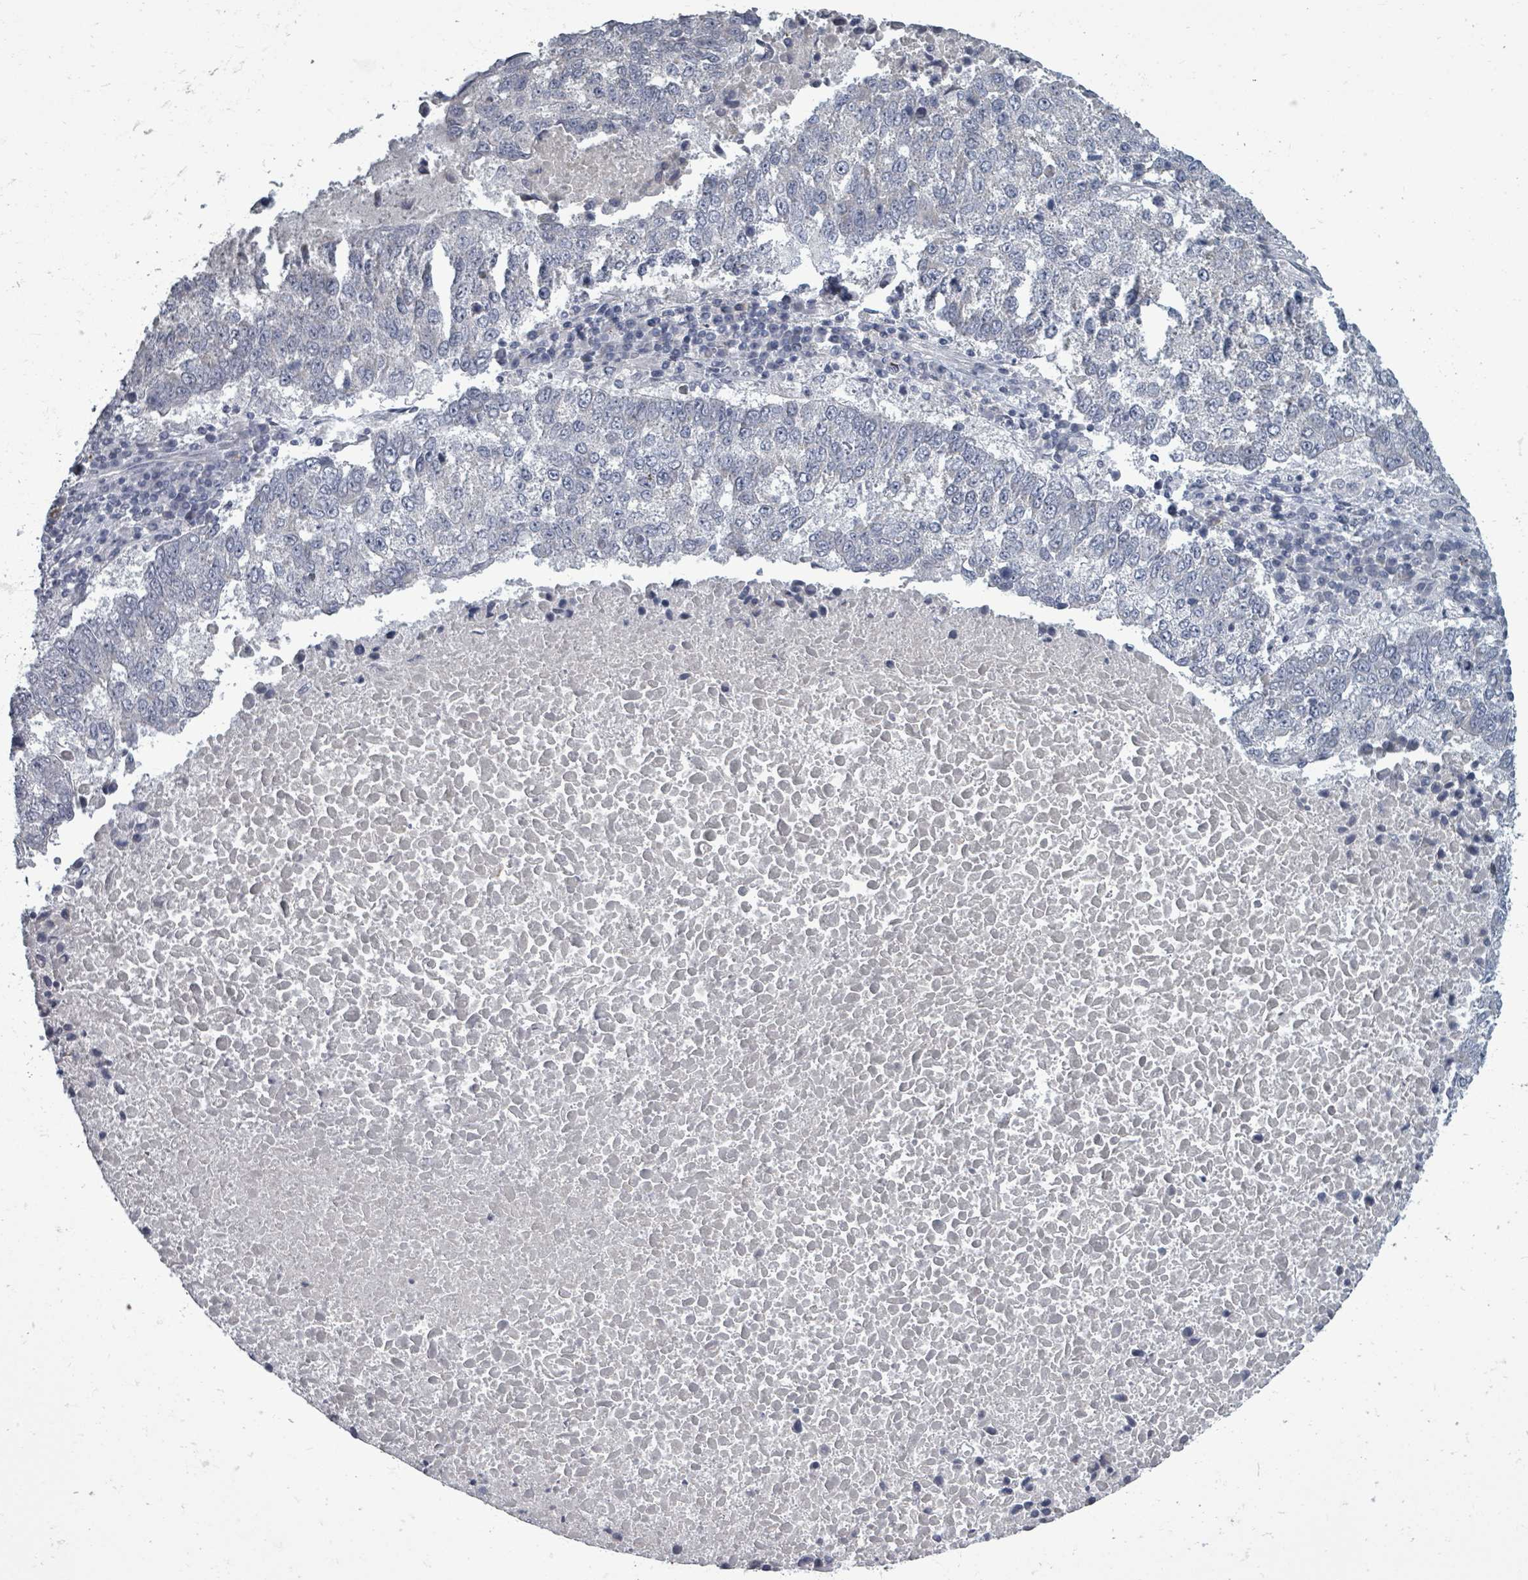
{"staining": {"intensity": "negative", "quantity": "none", "location": "none"}, "tissue": "lung cancer", "cell_type": "Tumor cells", "image_type": "cancer", "snomed": [{"axis": "morphology", "description": "Squamous cell carcinoma, NOS"}, {"axis": "topography", "description": "Lung"}], "caption": "A high-resolution photomicrograph shows IHC staining of lung cancer (squamous cell carcinoma), which displays no significant staining in tumor cells. (Stains: DAB immunohistochemistry with hematoxylin counter stain, Microscopy: brightfield microscopy at high magnification).", "gene": "ASB12", "patient": {"sex": "male", "age": 73}}